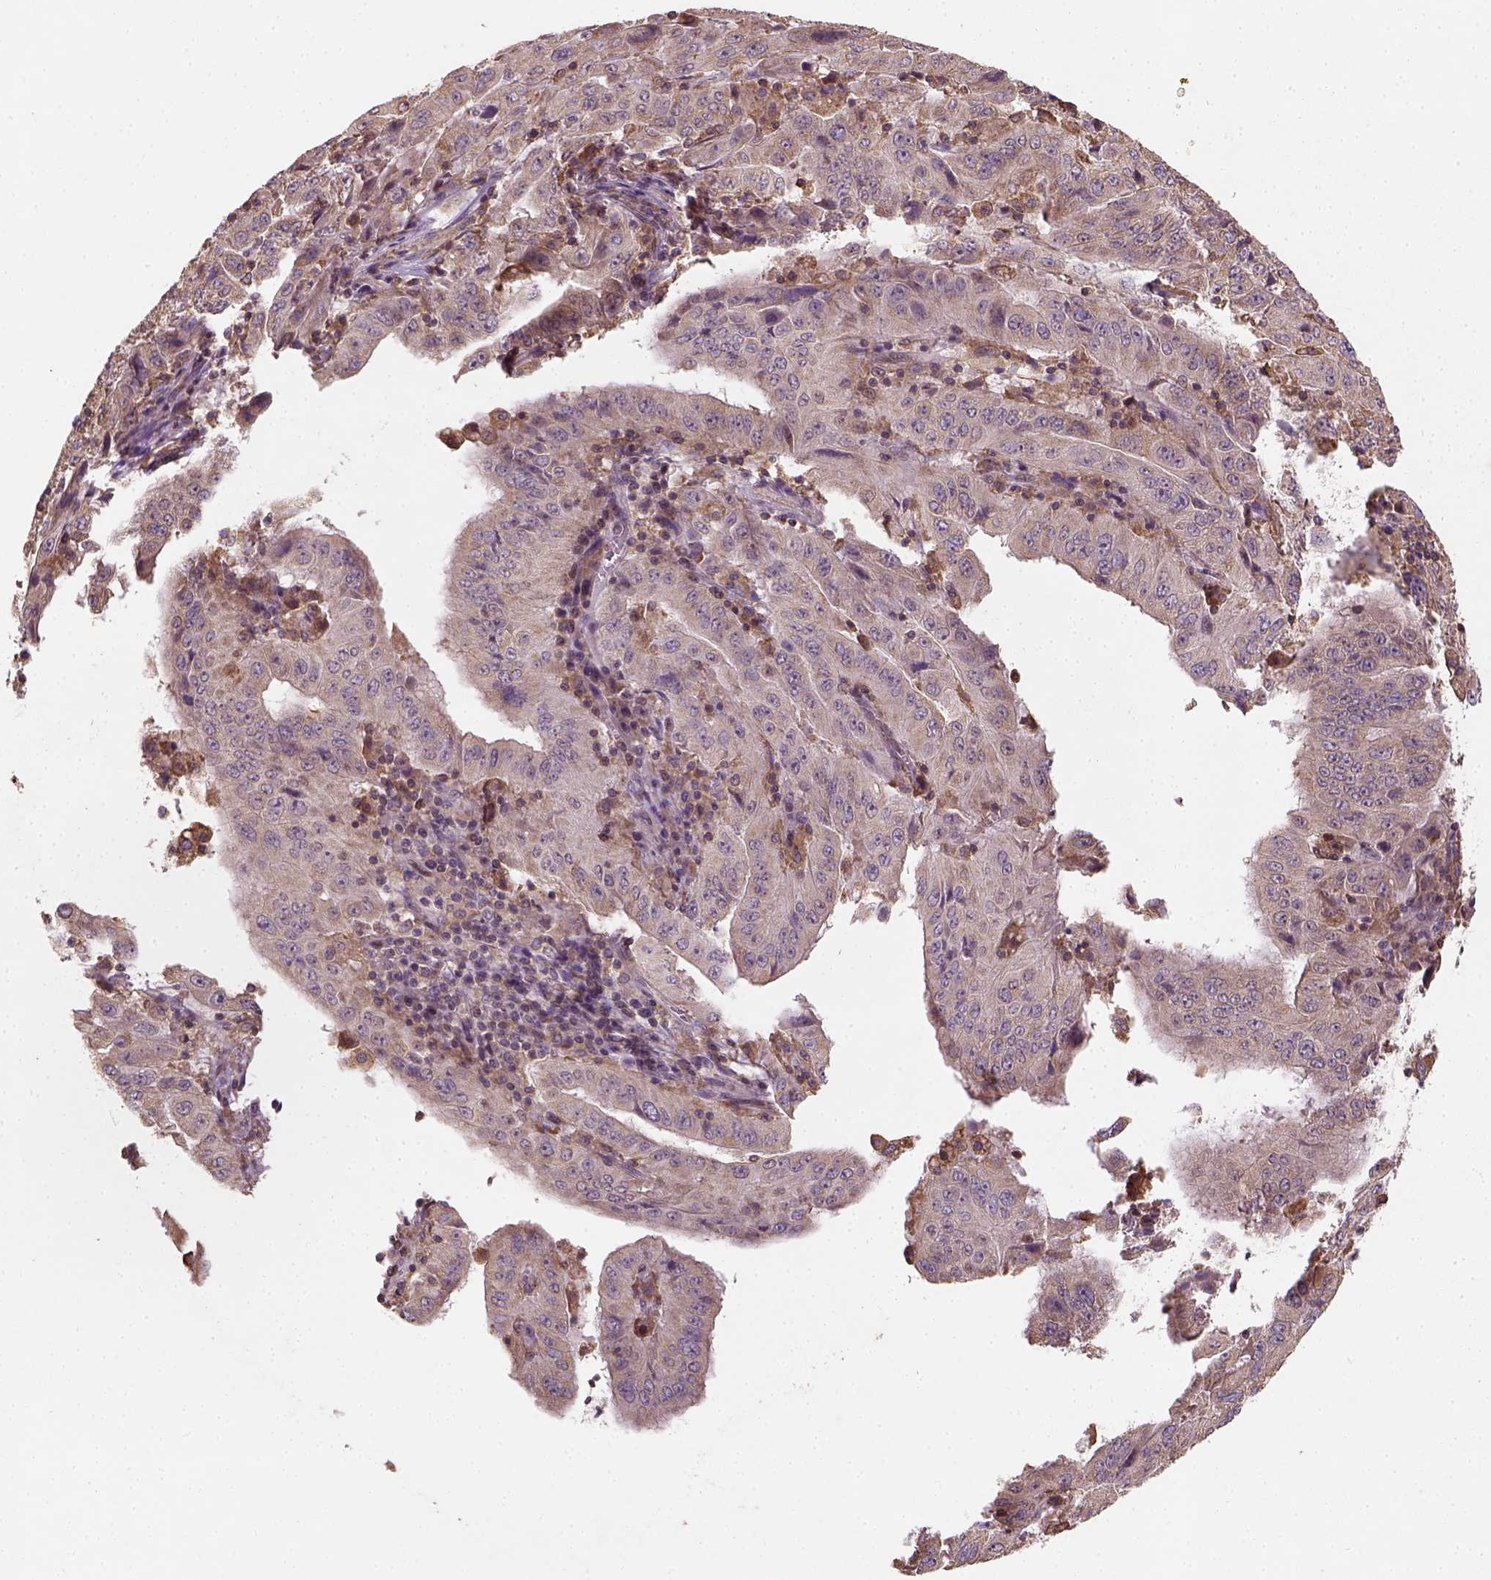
{"staining": {"intensity": "weak", "quantity": ">75%", "location": "cytoplasmic/membranous"}, "tissue": "pancreatic cancer", "cell_type": "Tumor cells", "image_type": "cancer", "snomed": [{"axis": "morphology", "description": "Adenocarcinoma, NOS"}, {"axis": "topography", "description": "Pancreas"}], "caption": "This image displays immunohistochemistry (IHC) staining of human pancreatic cancer (adenocarcinoma), with low weak cytoplasmic/membranous expression in about >75% of tumor cells.", "gene": "CAMKK1", "patient": {"sex": "male", "age": 63}}